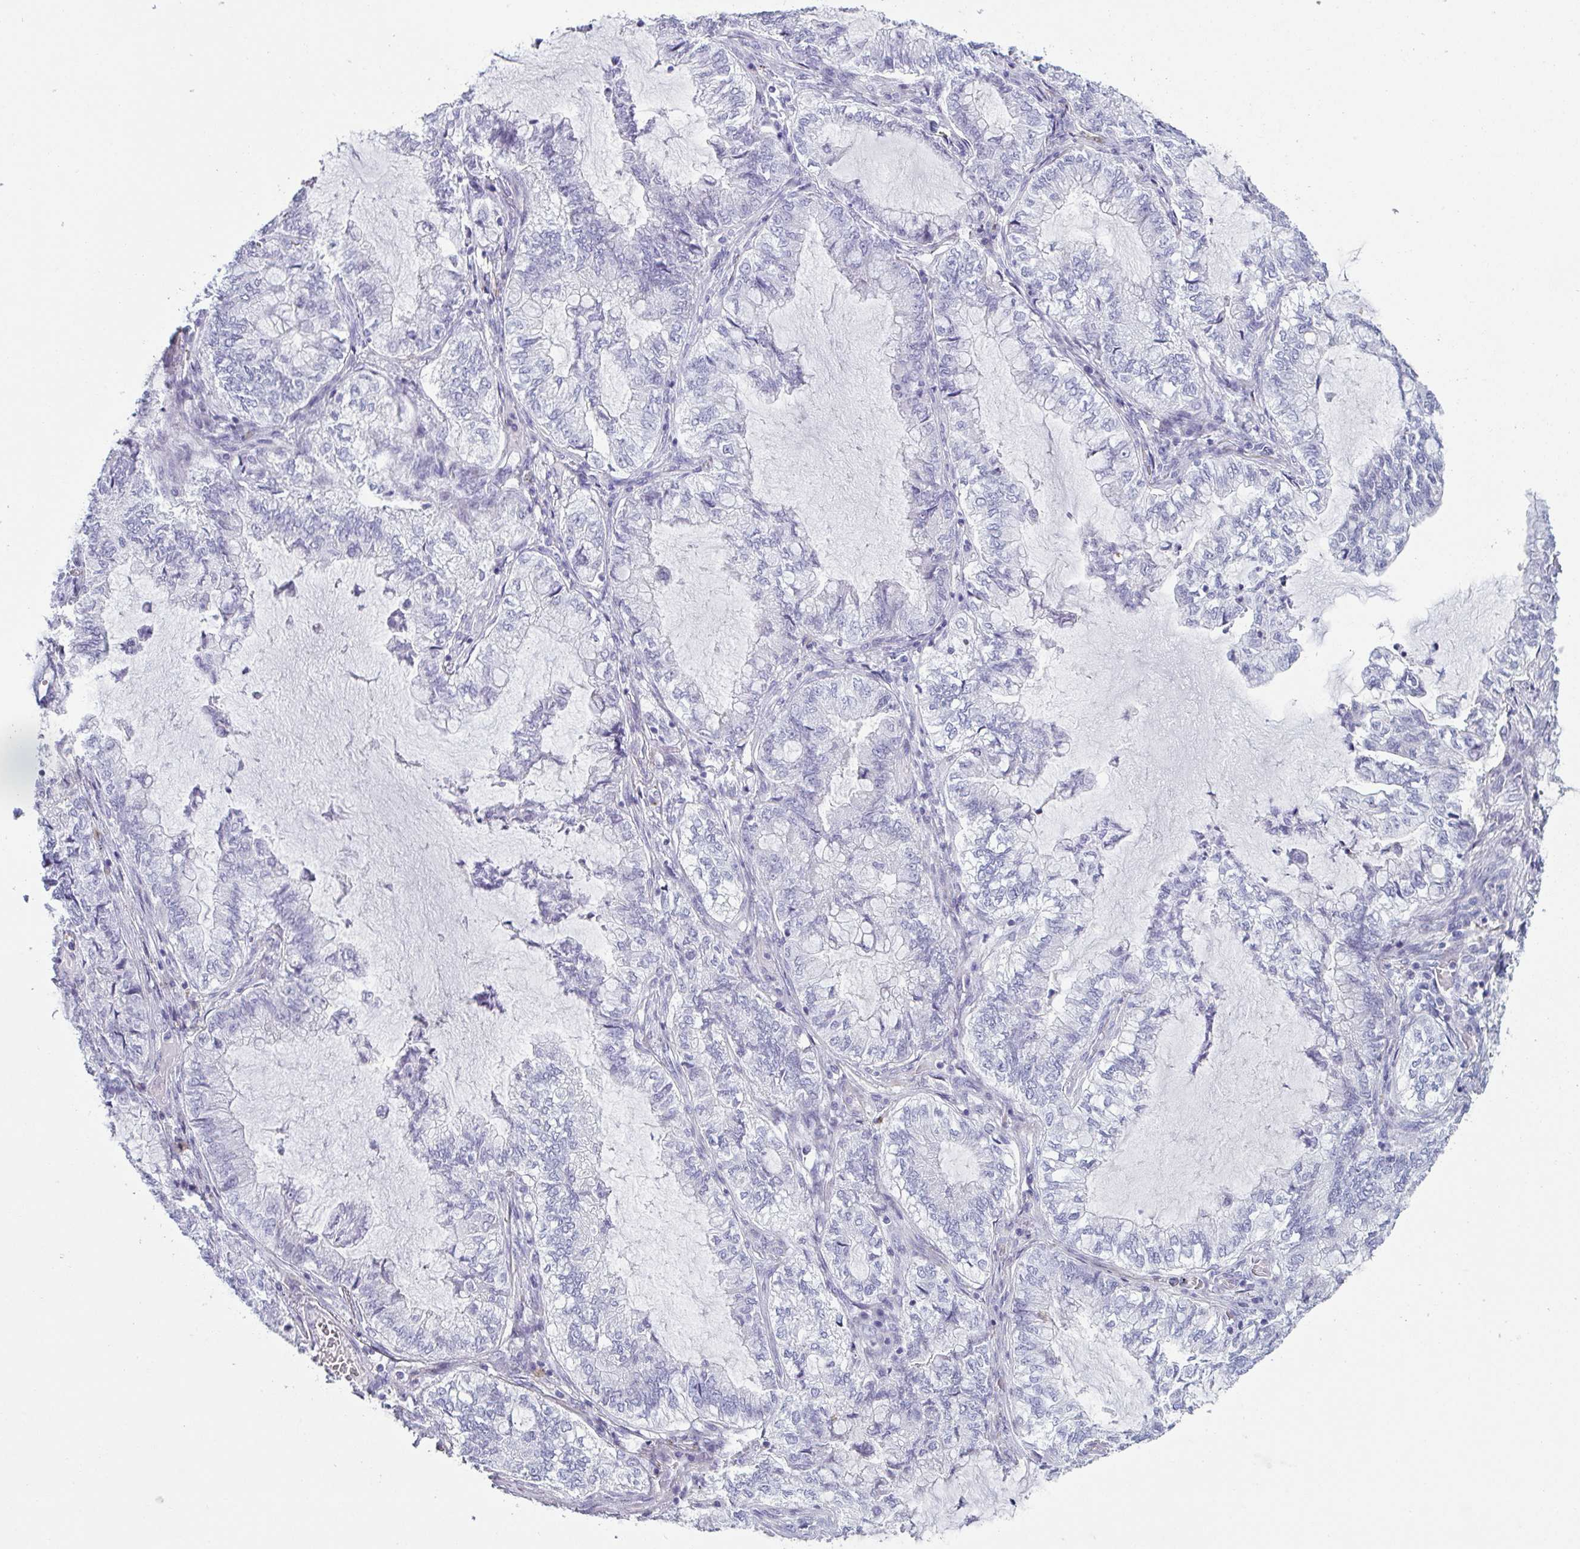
{"staining": {"intensity": "negative", "quantity": "none", "location": "none"}, "tissue": "lung cancer", "cell_type": "Tumor cells", "image_type": "cancer", "snomed": [{"axis": "morphology", "description": "Adenocarcinoma, NOS"}, {"axis": "topography", "description": "Lymph node"}, {"axis": "topography", "description": "Lung"}], "caption": "Tumor cells show no significant staining in adenocarcinoma (lung).", "gene": "OR5P3", "patient": {"sex": "male", "age": 66}}